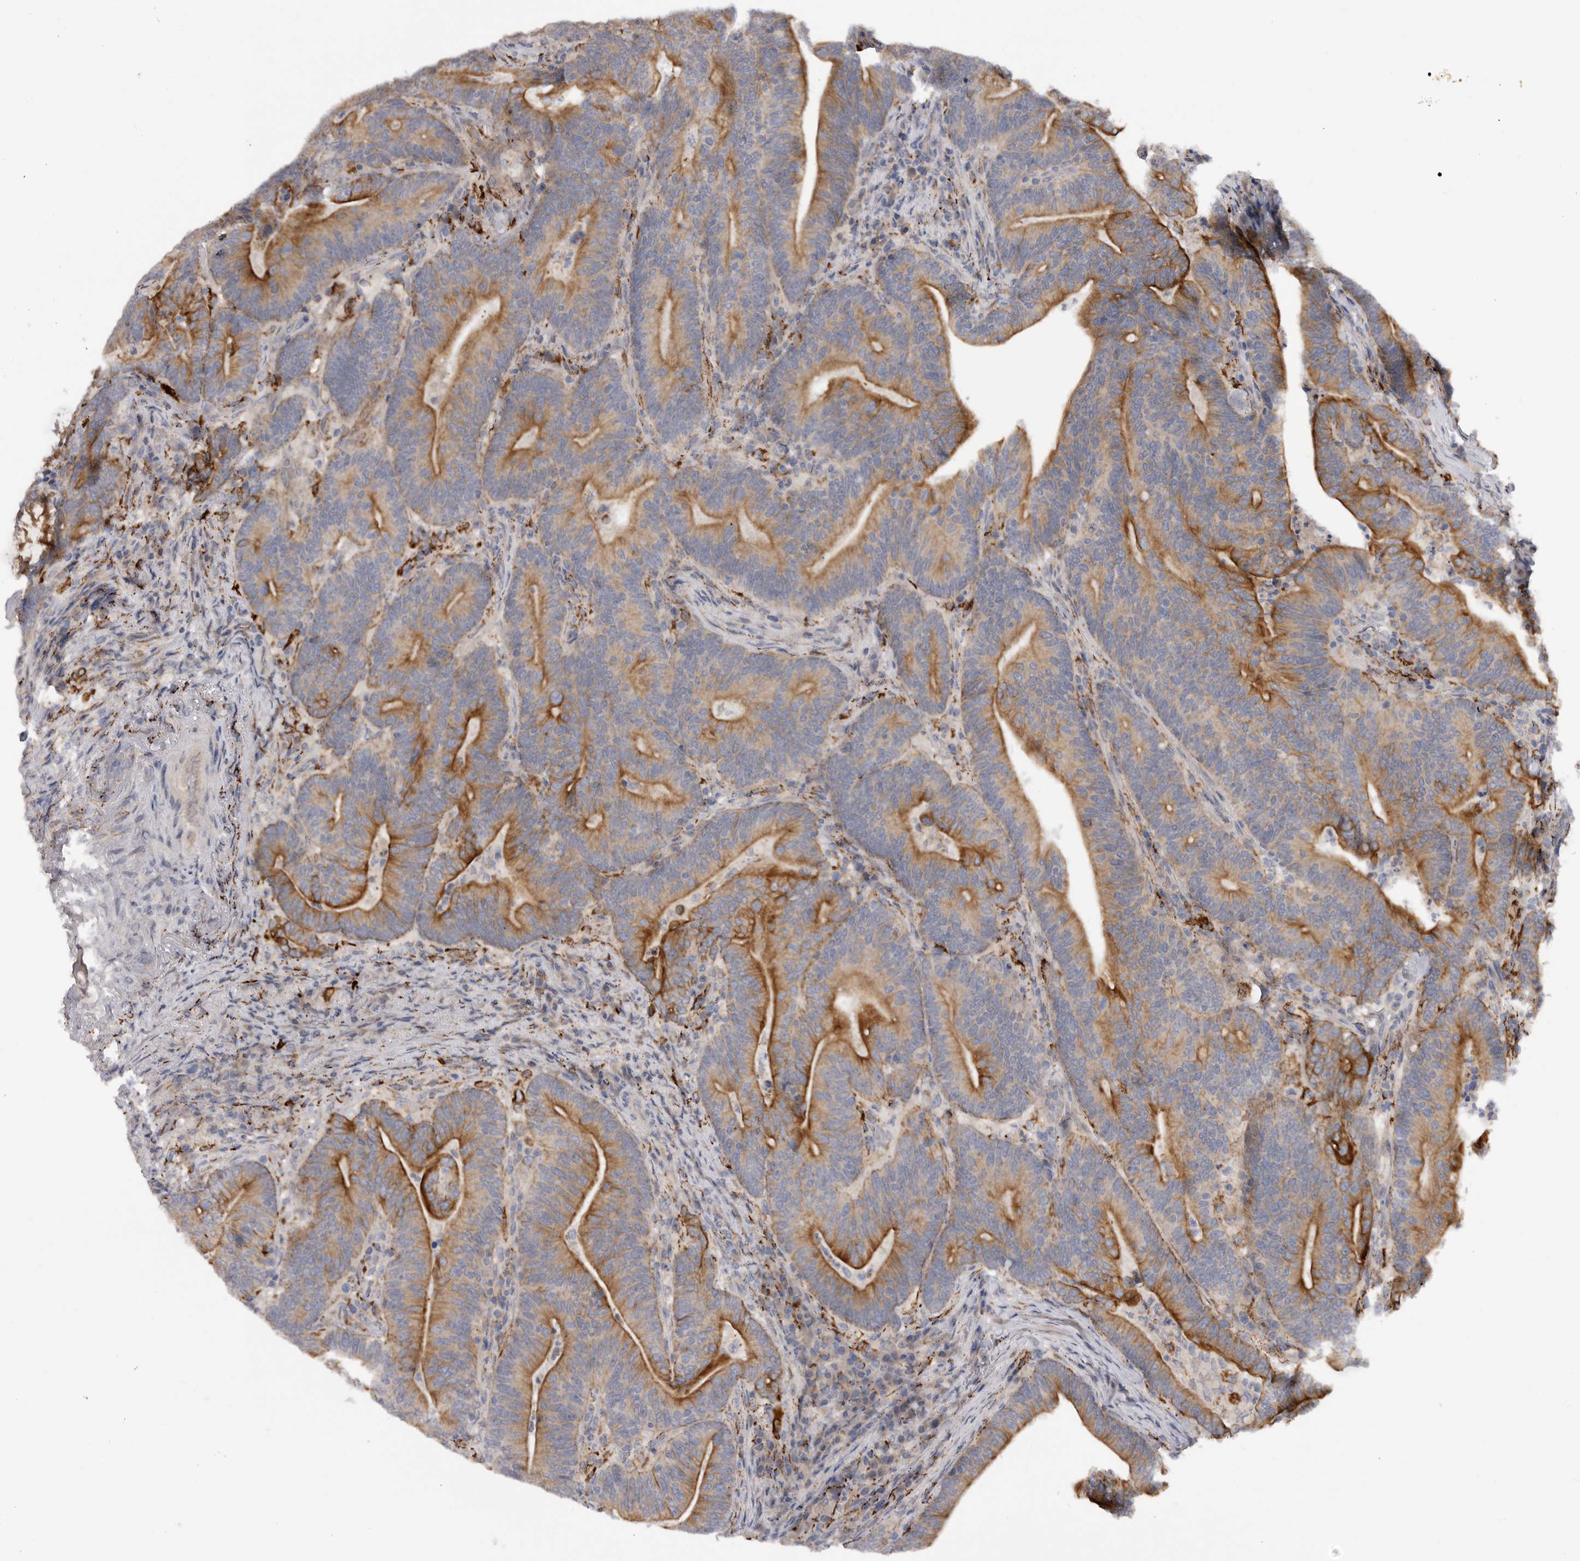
{"staining": {"intensity": "strong", "quantity": "25%-75%", "location": "cytoplasmic/membranous"}, "tissue": "colorectal cancer", "cell_type": "Tumor cells", "image_type": "cancer", "snomed": [{"axis": "morphology", "description": "Adenocarcinoma, NOS"}, {"axis": "topography", "description": "Colon"}], "caption": "DAB immunohistochemical staining of human colorectal adenocarcinoma shows strong cytoplasmic/membranous protein positivity in approximately 25%-75% of tumor cells. Using DAB (brown) and hematoxylin (blue) stains, captured at high magnification using brightfield microscopy.", "gene": "DHDDS", "patient": {"sex": "female", "age": 66}}